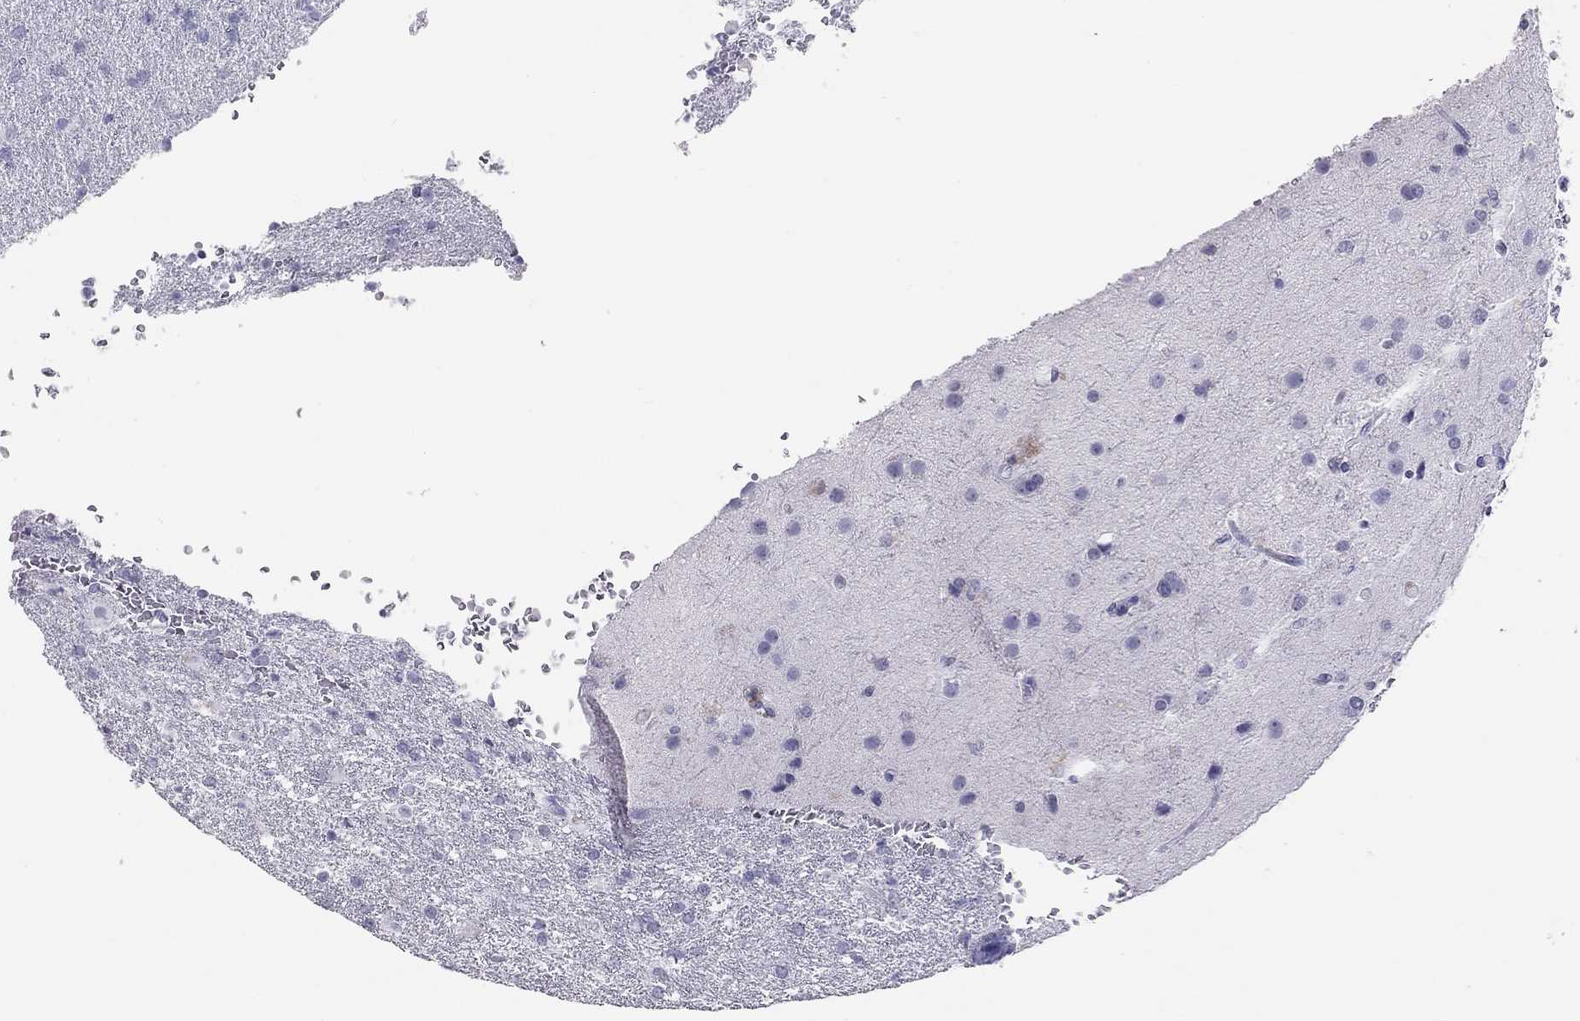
{"staining": {"intensity": "negative", "quantity": "none", "location": "none"}, "tissue": "glioma", "cell_type": "Tumor cells", "image_type": "cancer", "snomed": [{"axis": "morphology", "description": "Glioma, malignant, High grade"}, {"axis": "topography", "description": "Brain"}], "caption": "Immunohistochemical staining of human glioma displays no significant staining in tumor cells.", "gene": "KLRG1", "patient": {"sex": "male", "age": 68}}